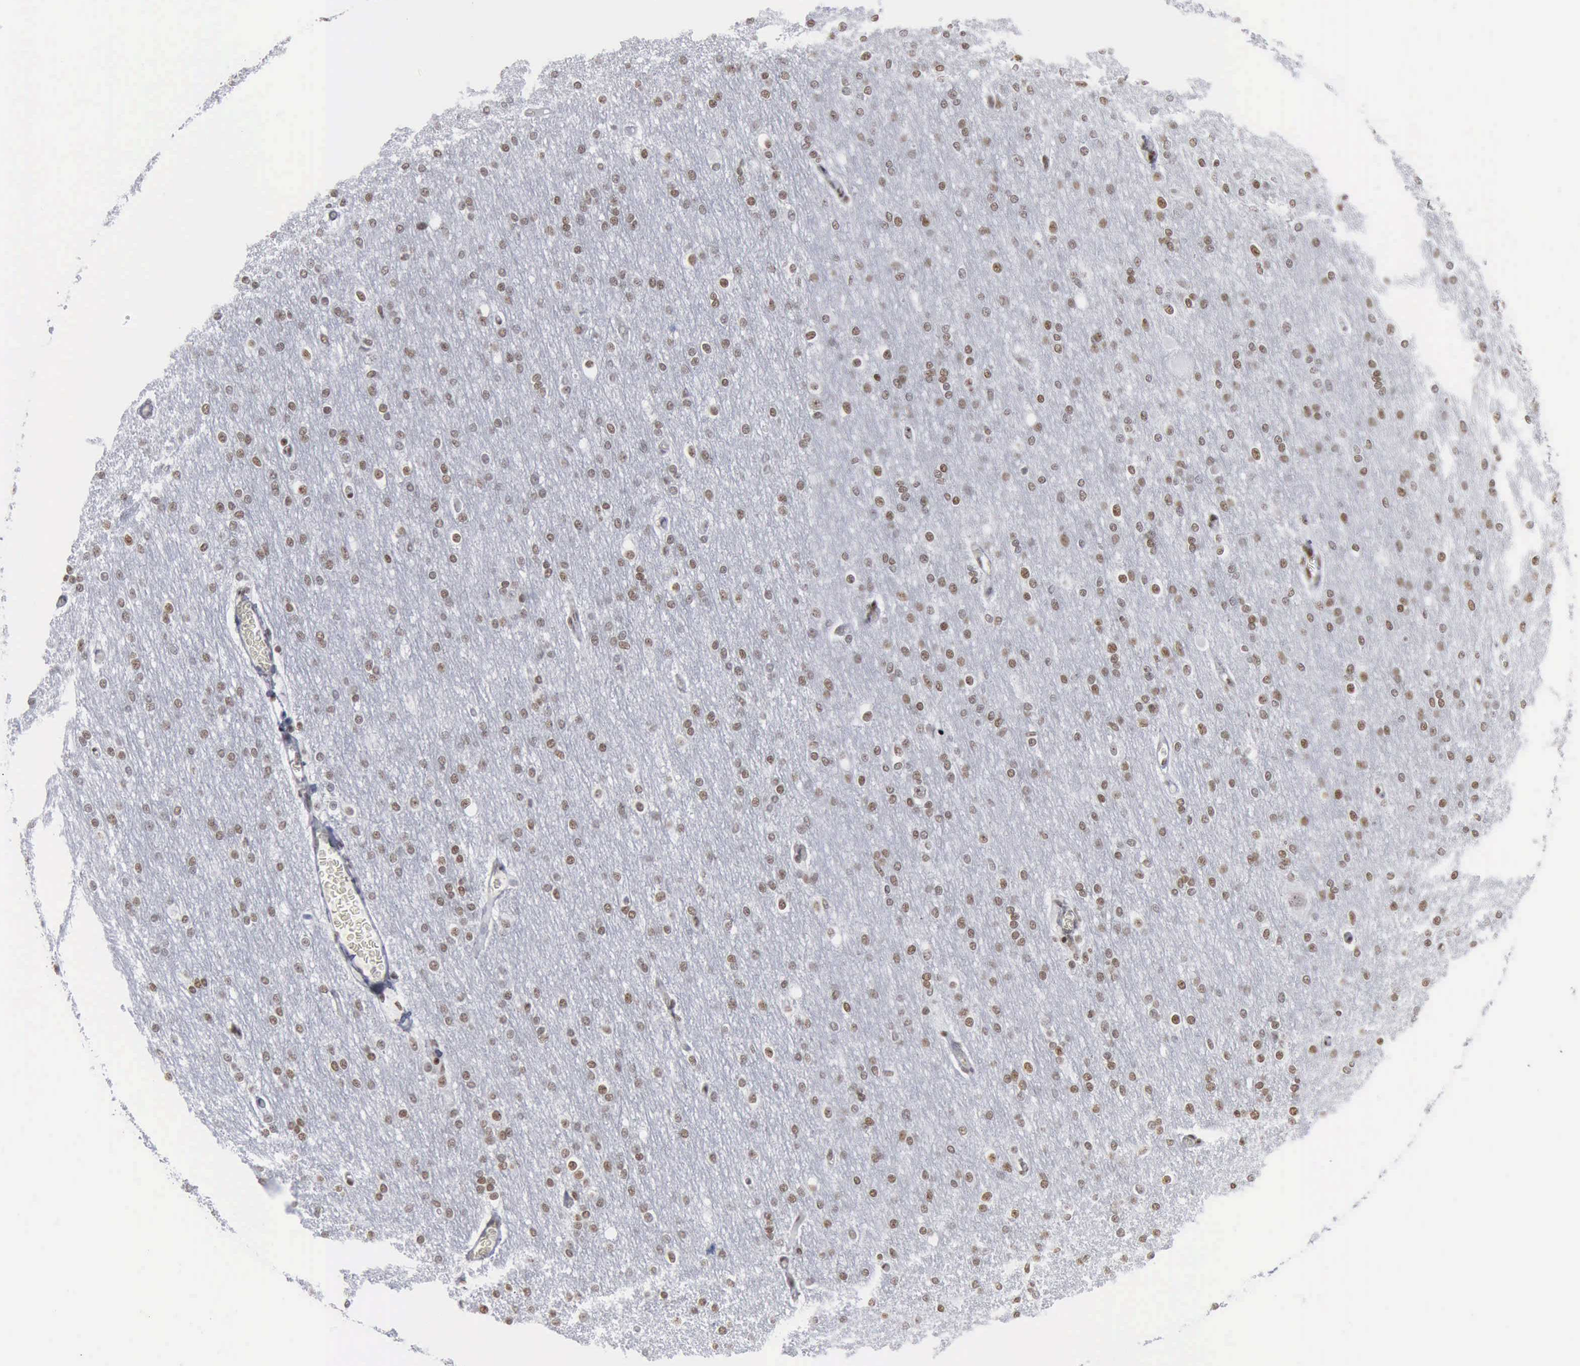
{"staining": {"intensity": "weak", "quantity": ">75%", "location": "nuclear"}, "tissue": "cerebral cortex", "cell_type": "Endothelial cells", "image_type": "normal", "snomed": [{"axis": "morphology", "description": "Normal tissue, NOS"}, {"axis": "morphology", "description": "Inflammation, NOS"}, {"axis": "topography", "description": "Cerebral cortex"}], "caption": "Protein analysis of unremarkable cerebral cortex exhibits weak nuclear staining in about >75% of endothelial cells.", "gene": "XPA", "patient": {"sex": "male", "age": 6}}